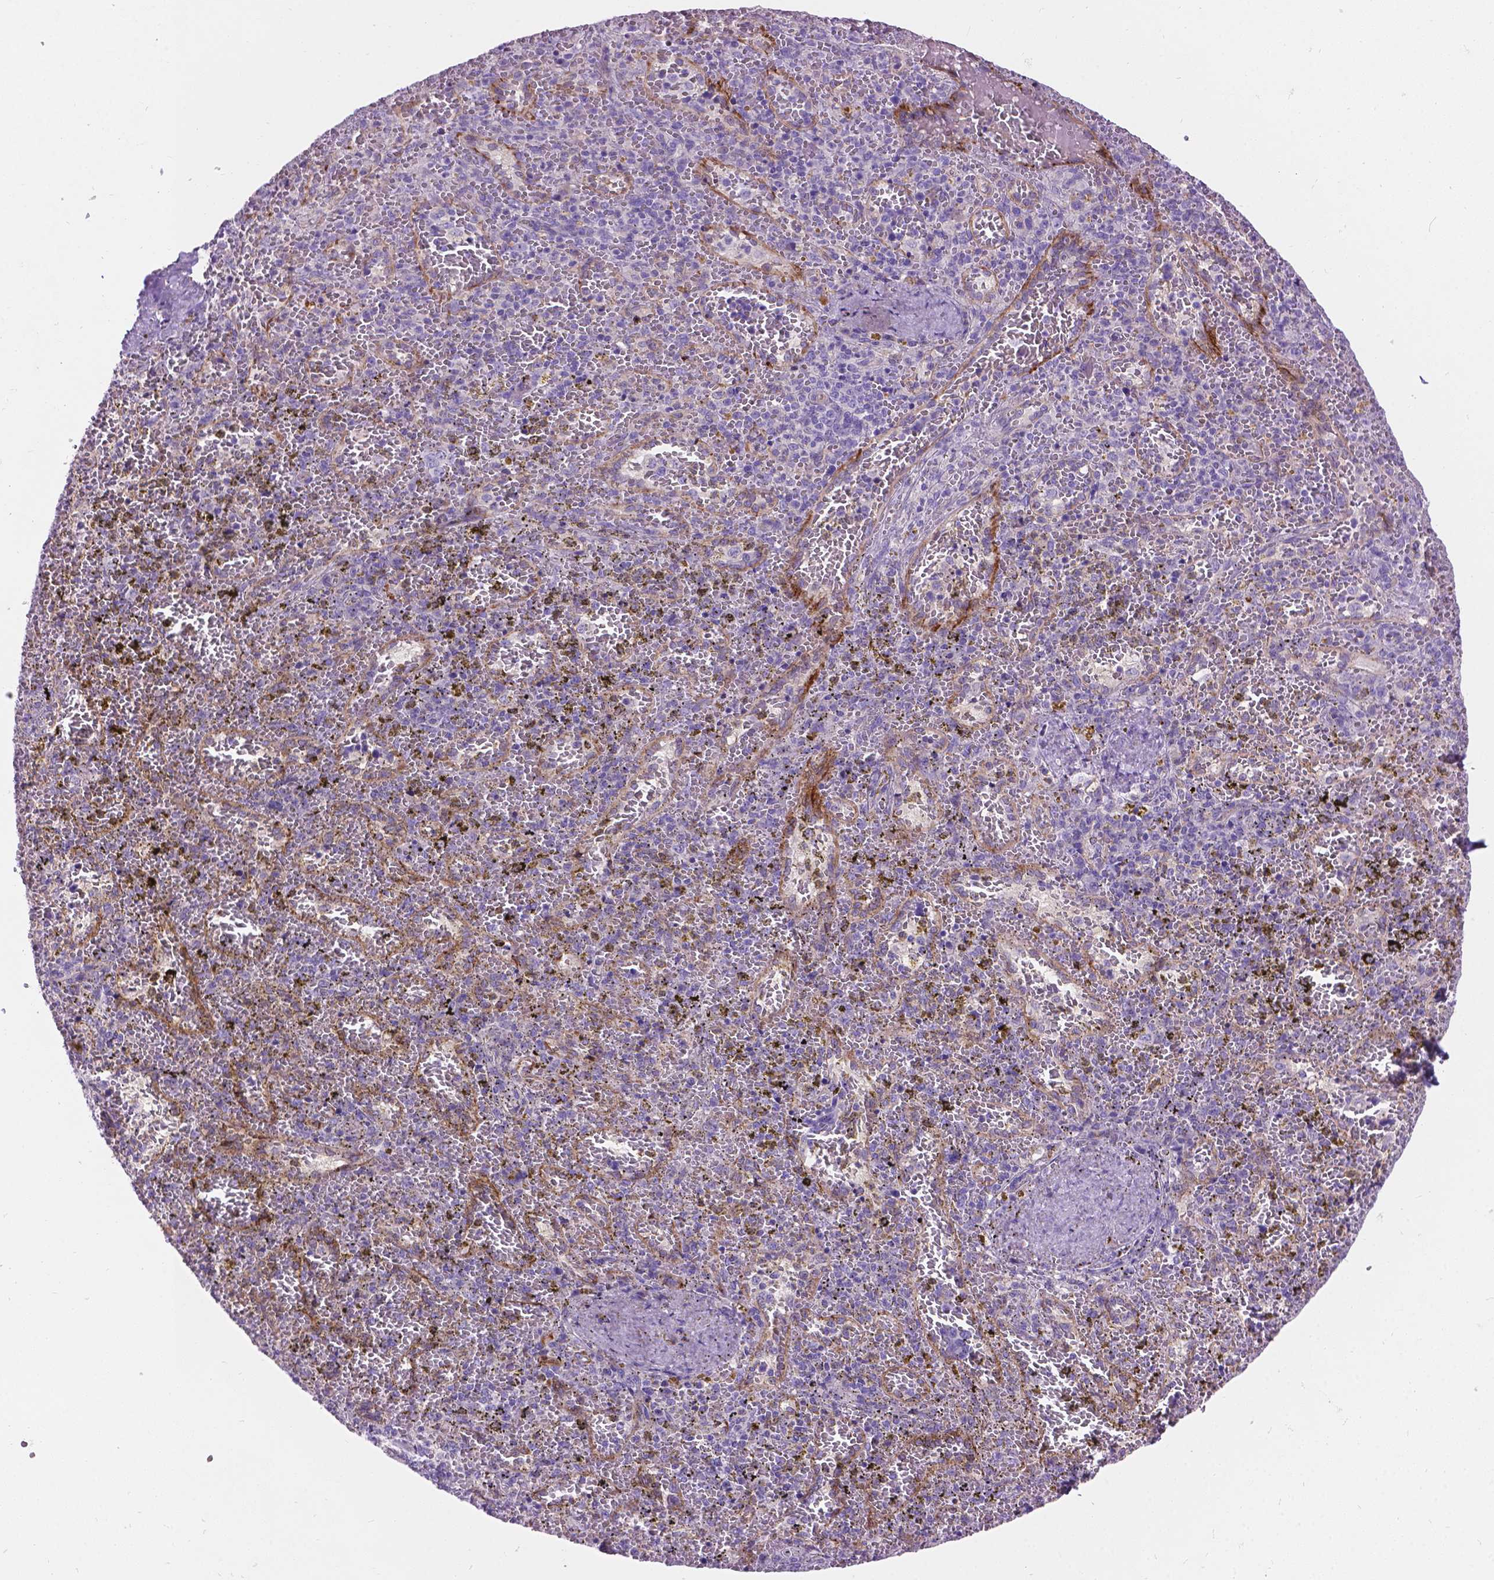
{"staining": {"intensity": "negative", "quantity": "none", "location": "none"}, "tissue": "spleen", "cell_type": "Cells in red pulp", "image_type": "normal", "snomed": [{"axis": "morphology", "description": "Normal tissue, NOS"}, {"axis": "topography", "description": "Spleen"}], "caption": "This is an IHC histopathology image of unremarkable human spleen. There is no expression in cells in red pulp.", "gene": "NOXO1", "patient": {"sex": "female", "age": 50}}